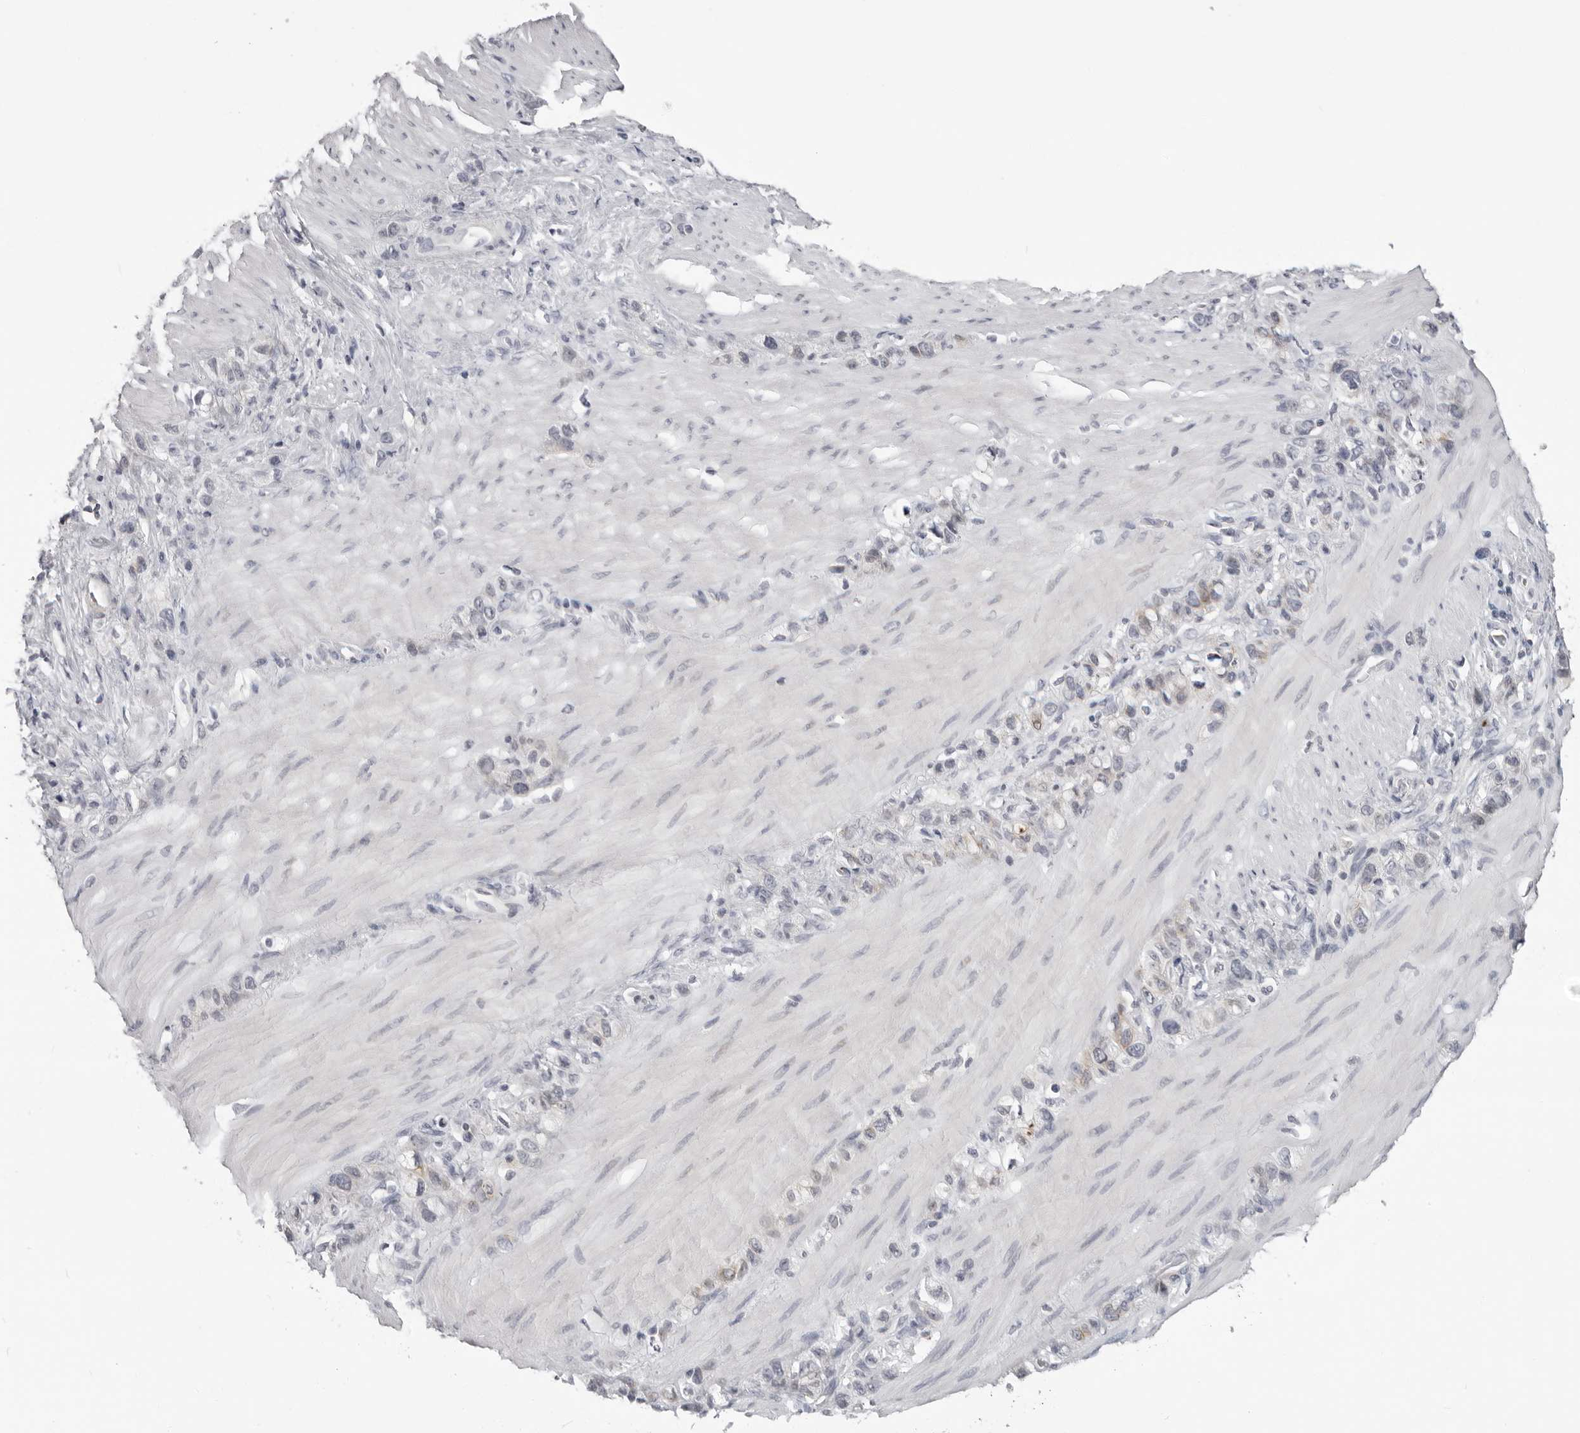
{"staining": {"intensity": "negative", "quantity": "none", "location": "none"}, "tissue": "stomach cancer", "cell_type": "Tumor cells", "image_type": "cancer", "snomed": [{"axis": "morphology", "description": "Normal tissue, NOS"}, {"axis": "morphology", "description": "Adenocarcinoma, NOS"}, {"axis": "morphology", "description": "Adenocarcinoma, High grade"}, {"axis": "topography", "description": "Stomach, upper"}, {"axis": "topography", "description": "Stomach"}], "caption": "Adenocarcinoma (high-grade) (stomach) stained for a protein using immunohistochemistry displays no expression tumor cells.", "gene": "DNALI1", "patient": {"sex": "female", "age": 65}}